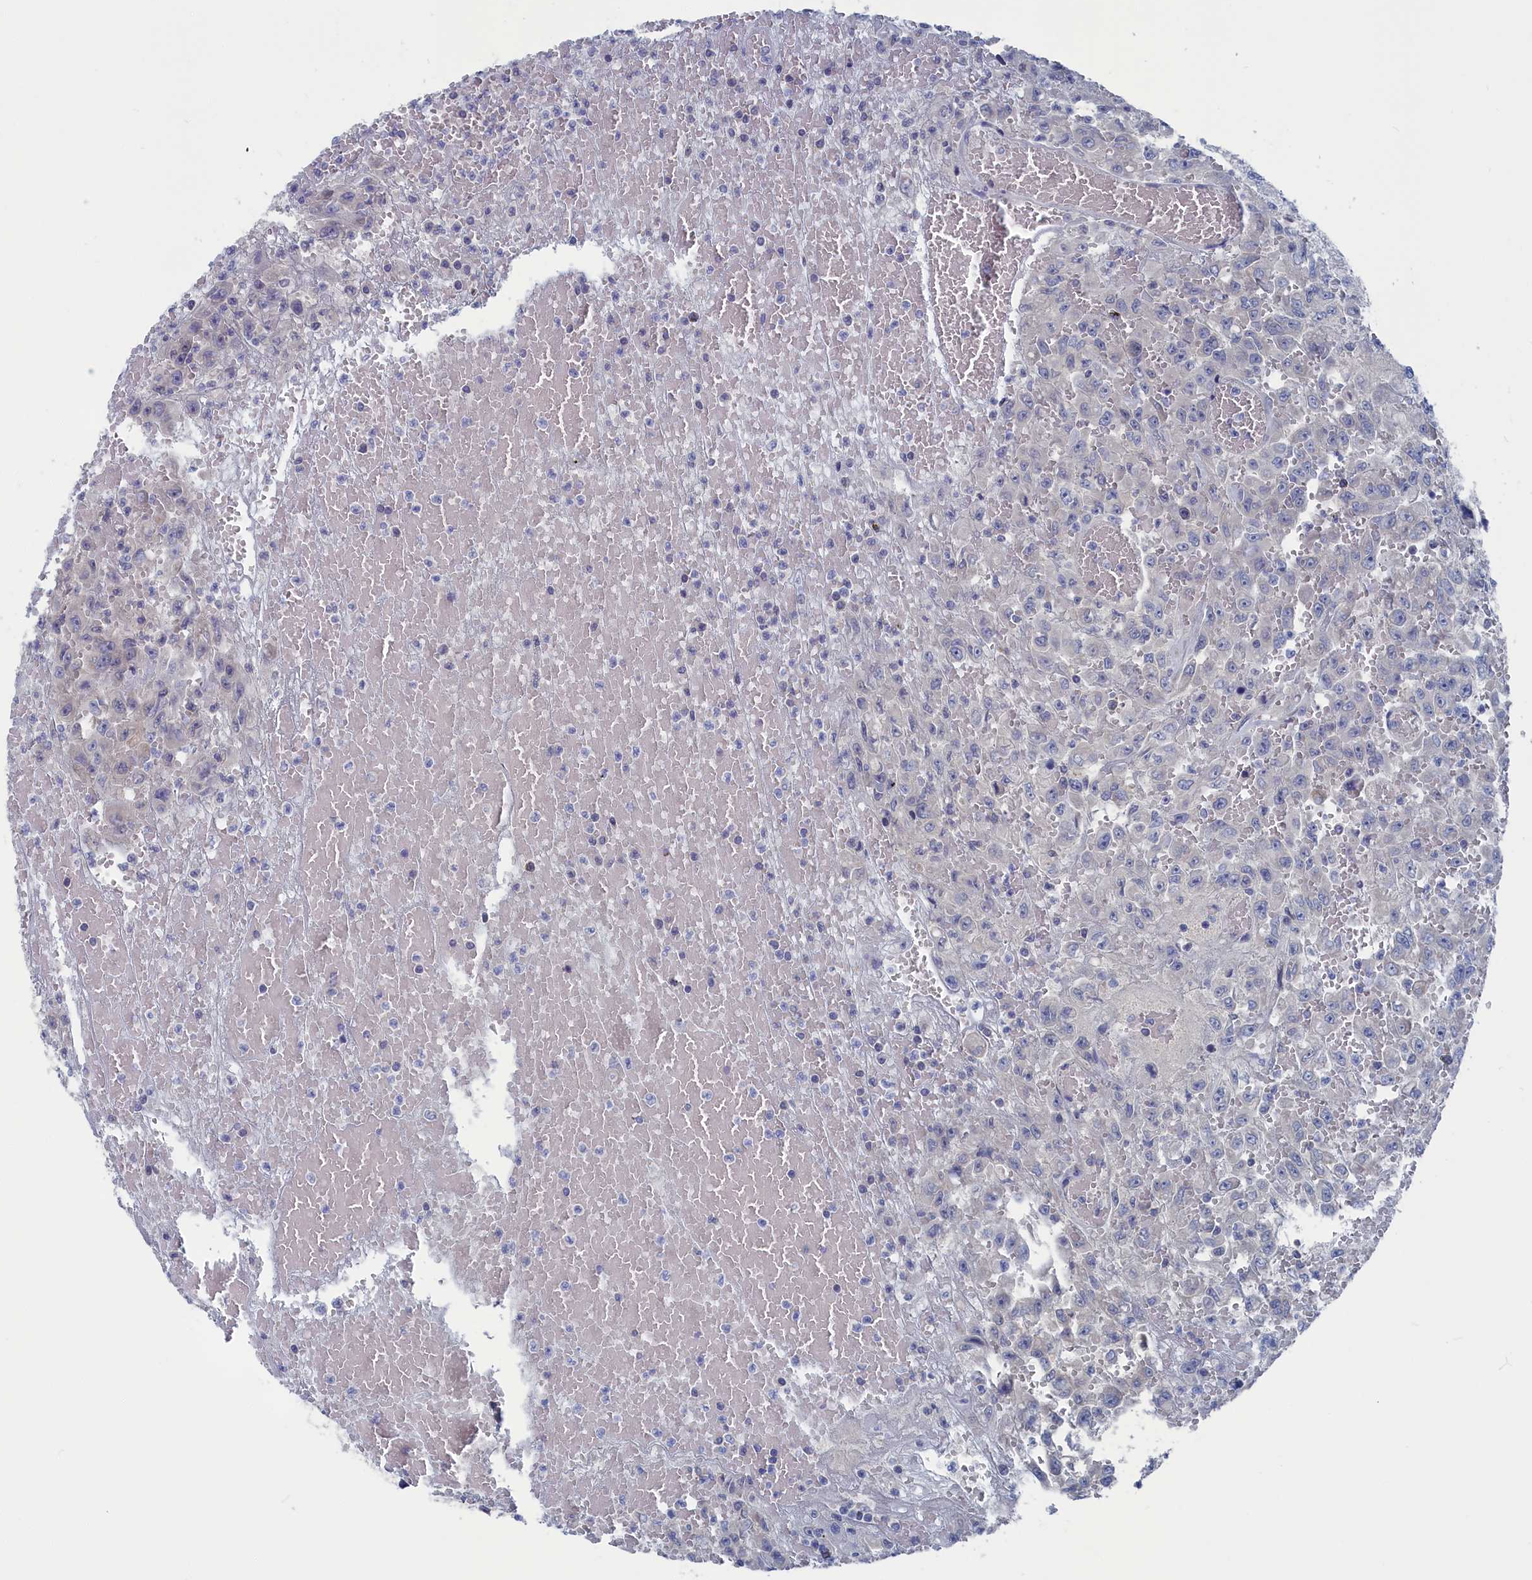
{"staining": {"intensity": "negative", "quantity": "none", "location": "none"}, "tissue": "urothelial cancer", "cell_type": "Tumor cells", "image_type": "cancer", "snomed": [{"axis": "morphology", "description": "Urothelial carcinoma, High grade"}, {"axis": "topography", "description": "Urinary bladder"}], "caption": "A histopathology image of high-grade urothelial carcinoma stained for a protein displays no brown staining in tumor cells.", "gene": "CEND1", "patient": {"sex": "male", "age": 46}}